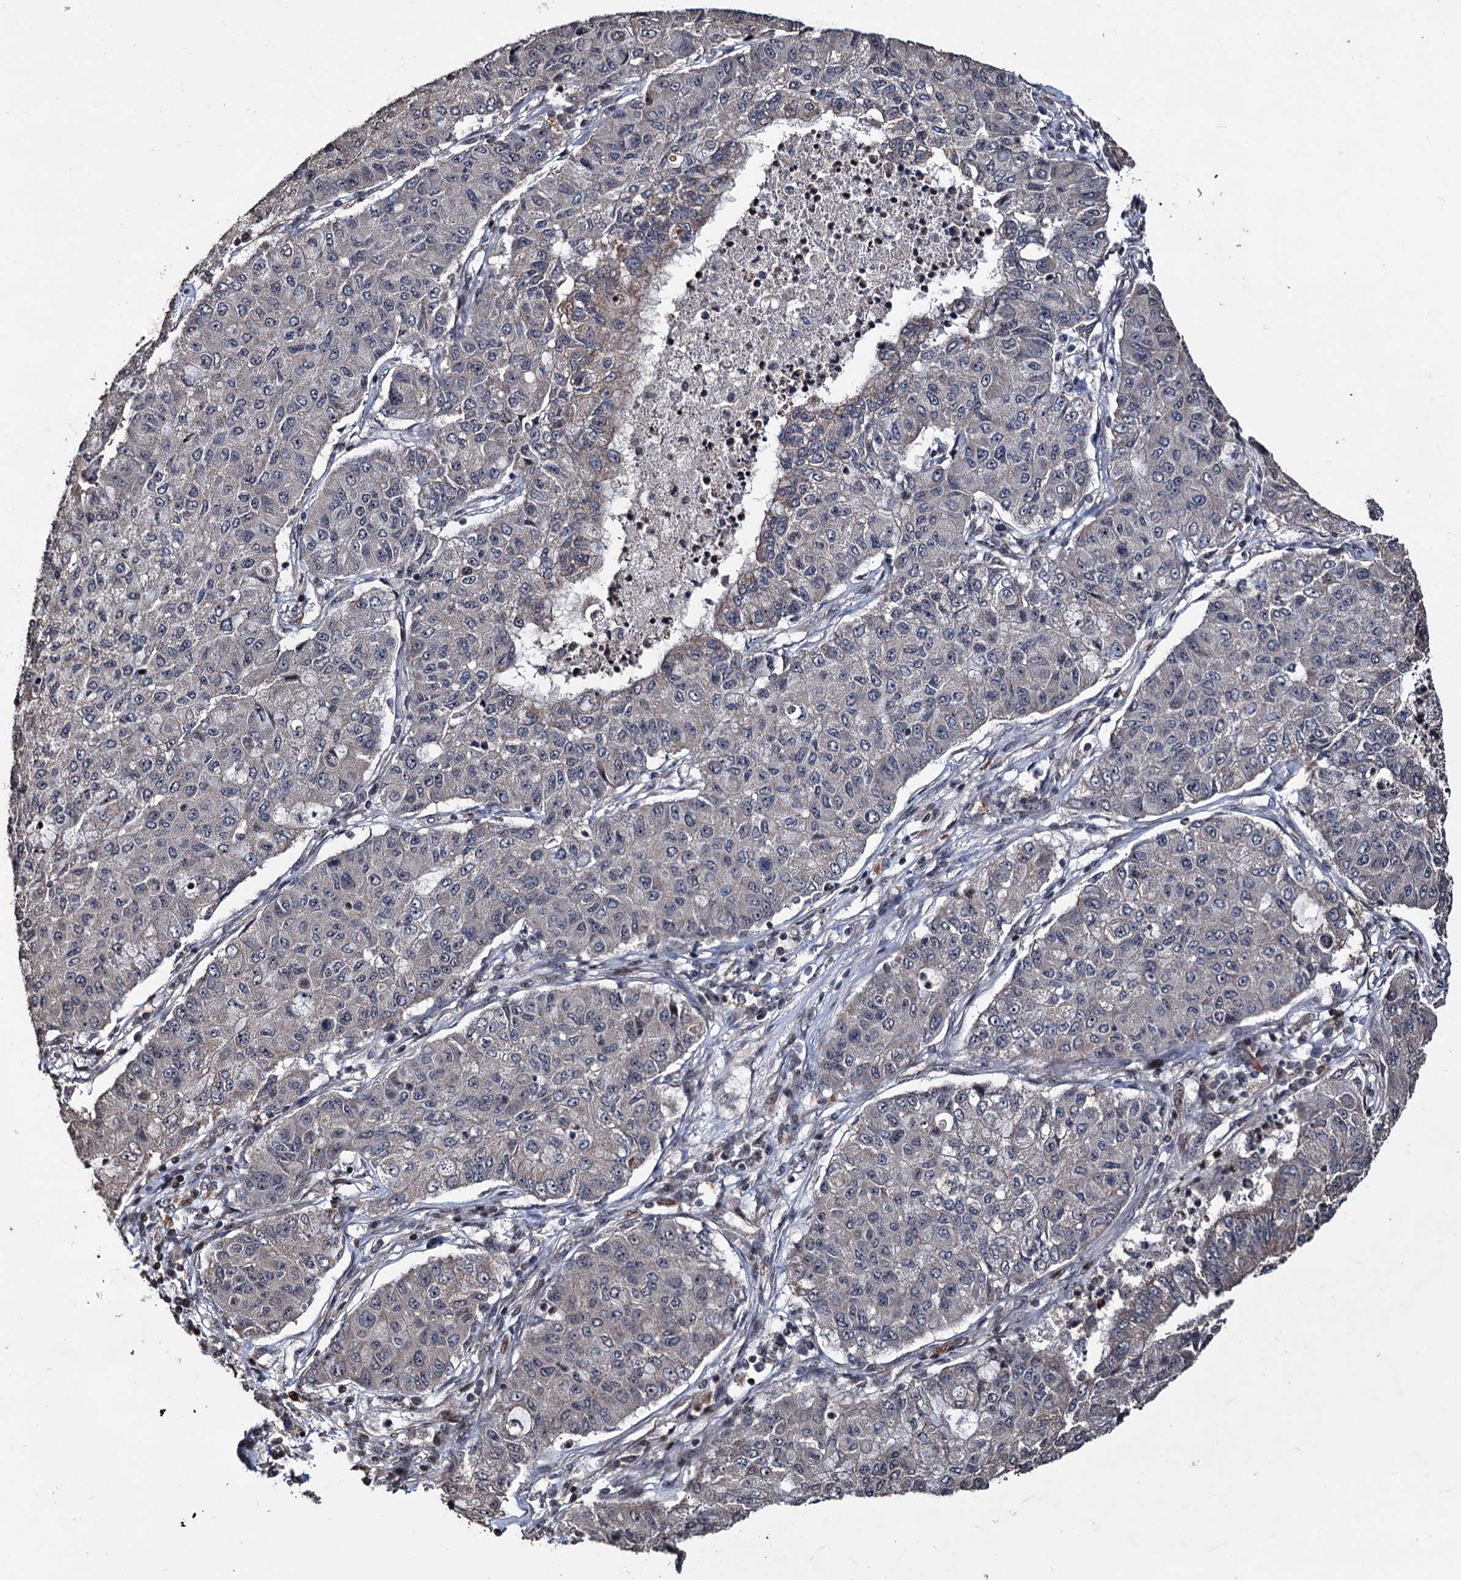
{"staining": {"intensity": "negative", "quantity": "none", "location": "none"}, "tissue": "lung cancer", "cell_type": "Tumor cells", "image_type": "cancer", "snomed": [{"axis": "morphology", "description": "Squamous cell carcinoma, NOS"}, {"axis": "topography", "description": "Lung"}], "caption": "There is no significant positivity in tumor cells of squamous cell carcinoma (lung).", "gene": "EYA4", "patient": {"sex": "male", "age": 74}}